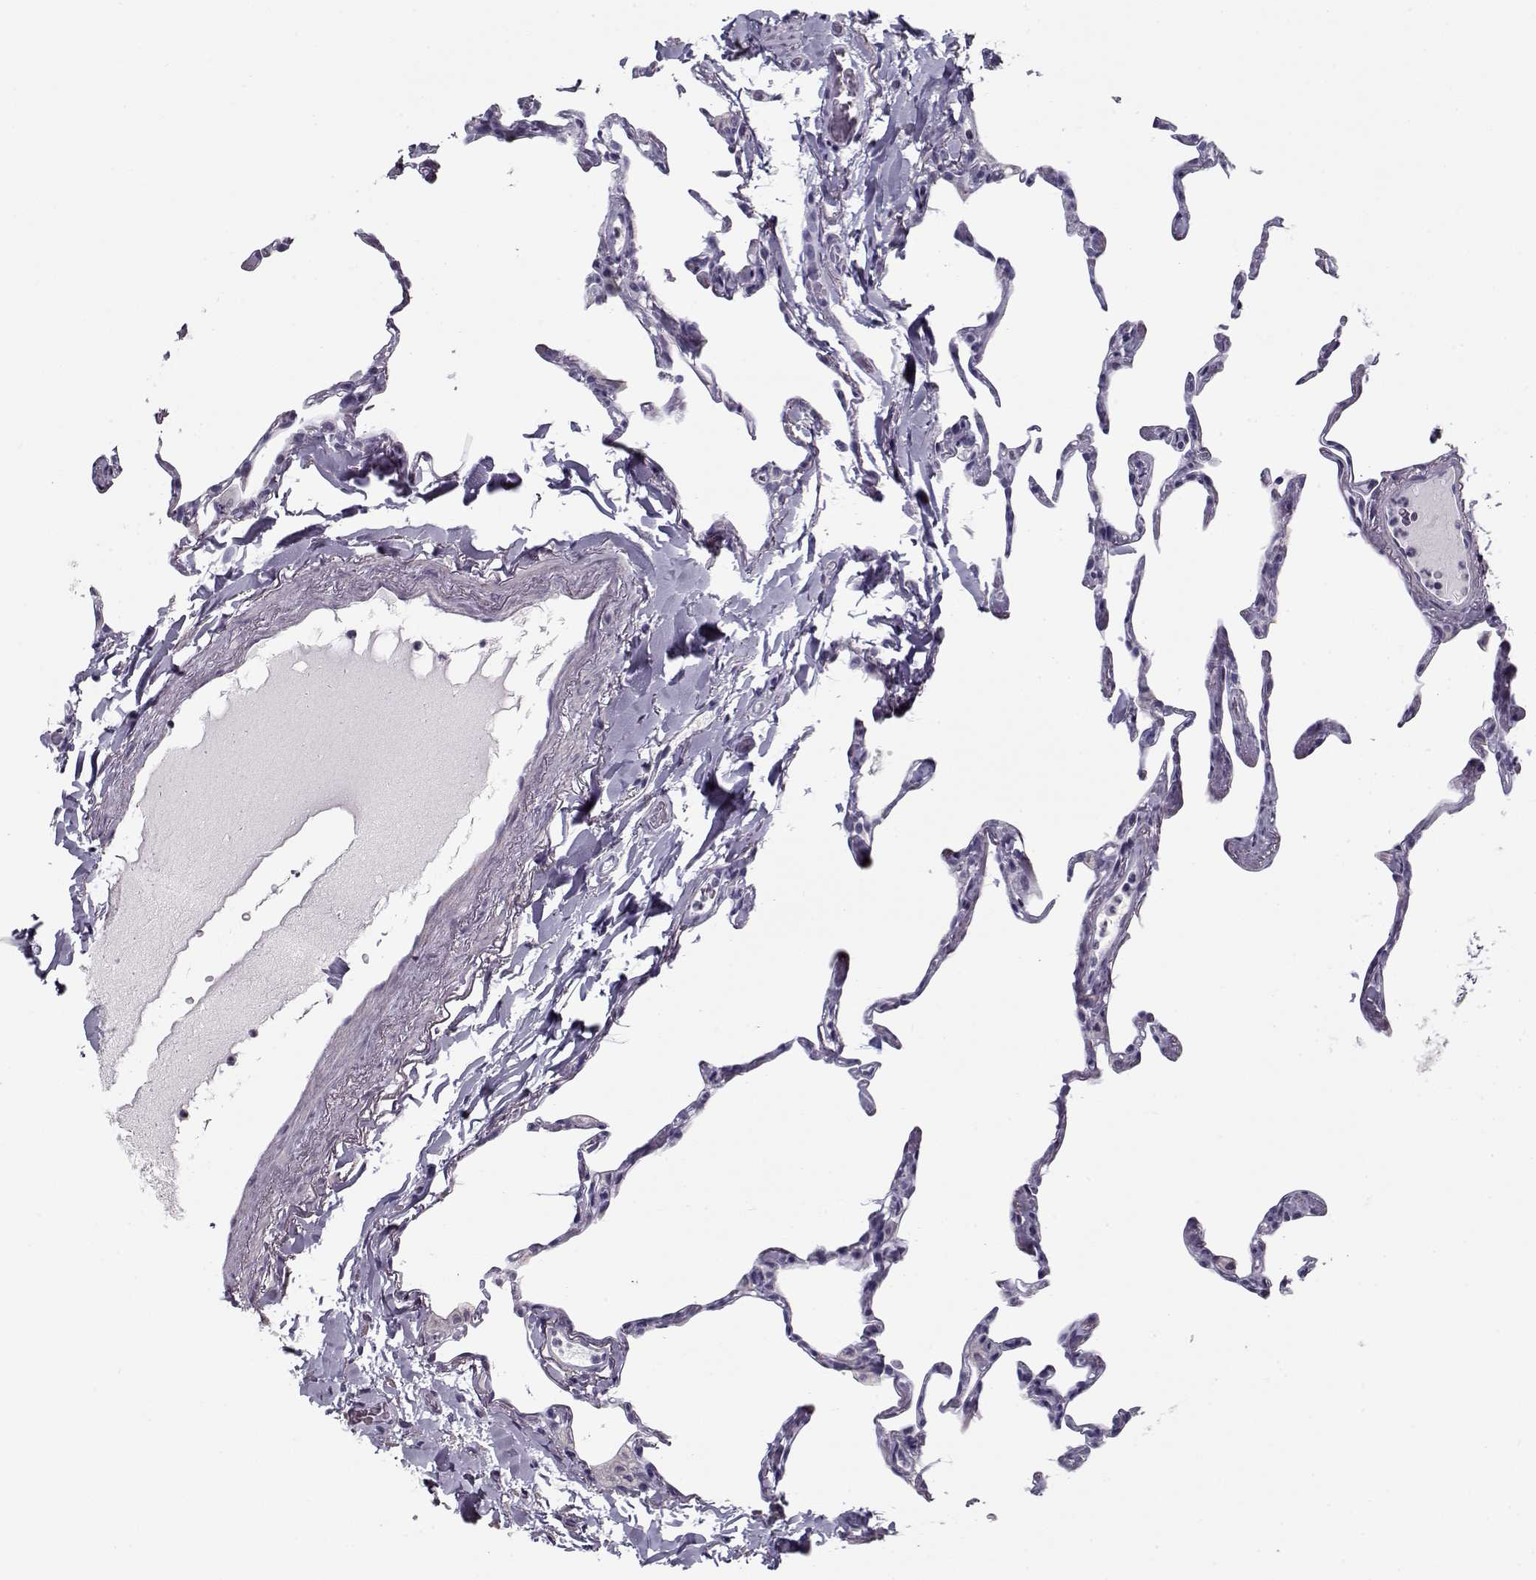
{"staining": {"intensity": "negative", "quantity": "none", "location": "none"}, "tissue": "lung", "cell_type": "Alveolar cells", "image_type": "normal", "snomed": [{"axis": "morphology", "description": "Normal tissue, NOS"}, {"axis": "topography", "description": "Lung"}], "caption": "Immunohistochemistry (IHC) photomicrograph of unremarkable lung: human lung stained with DAB (3,3'-diaminobenzidine) displays no significant protein expression in alveolar cells. (DAB immunohistochemistry (IHC) visualized using brightfield microscopy, high magnification).", "gene": "RNF32", "patient": {"sex": "male", "age": 65}}